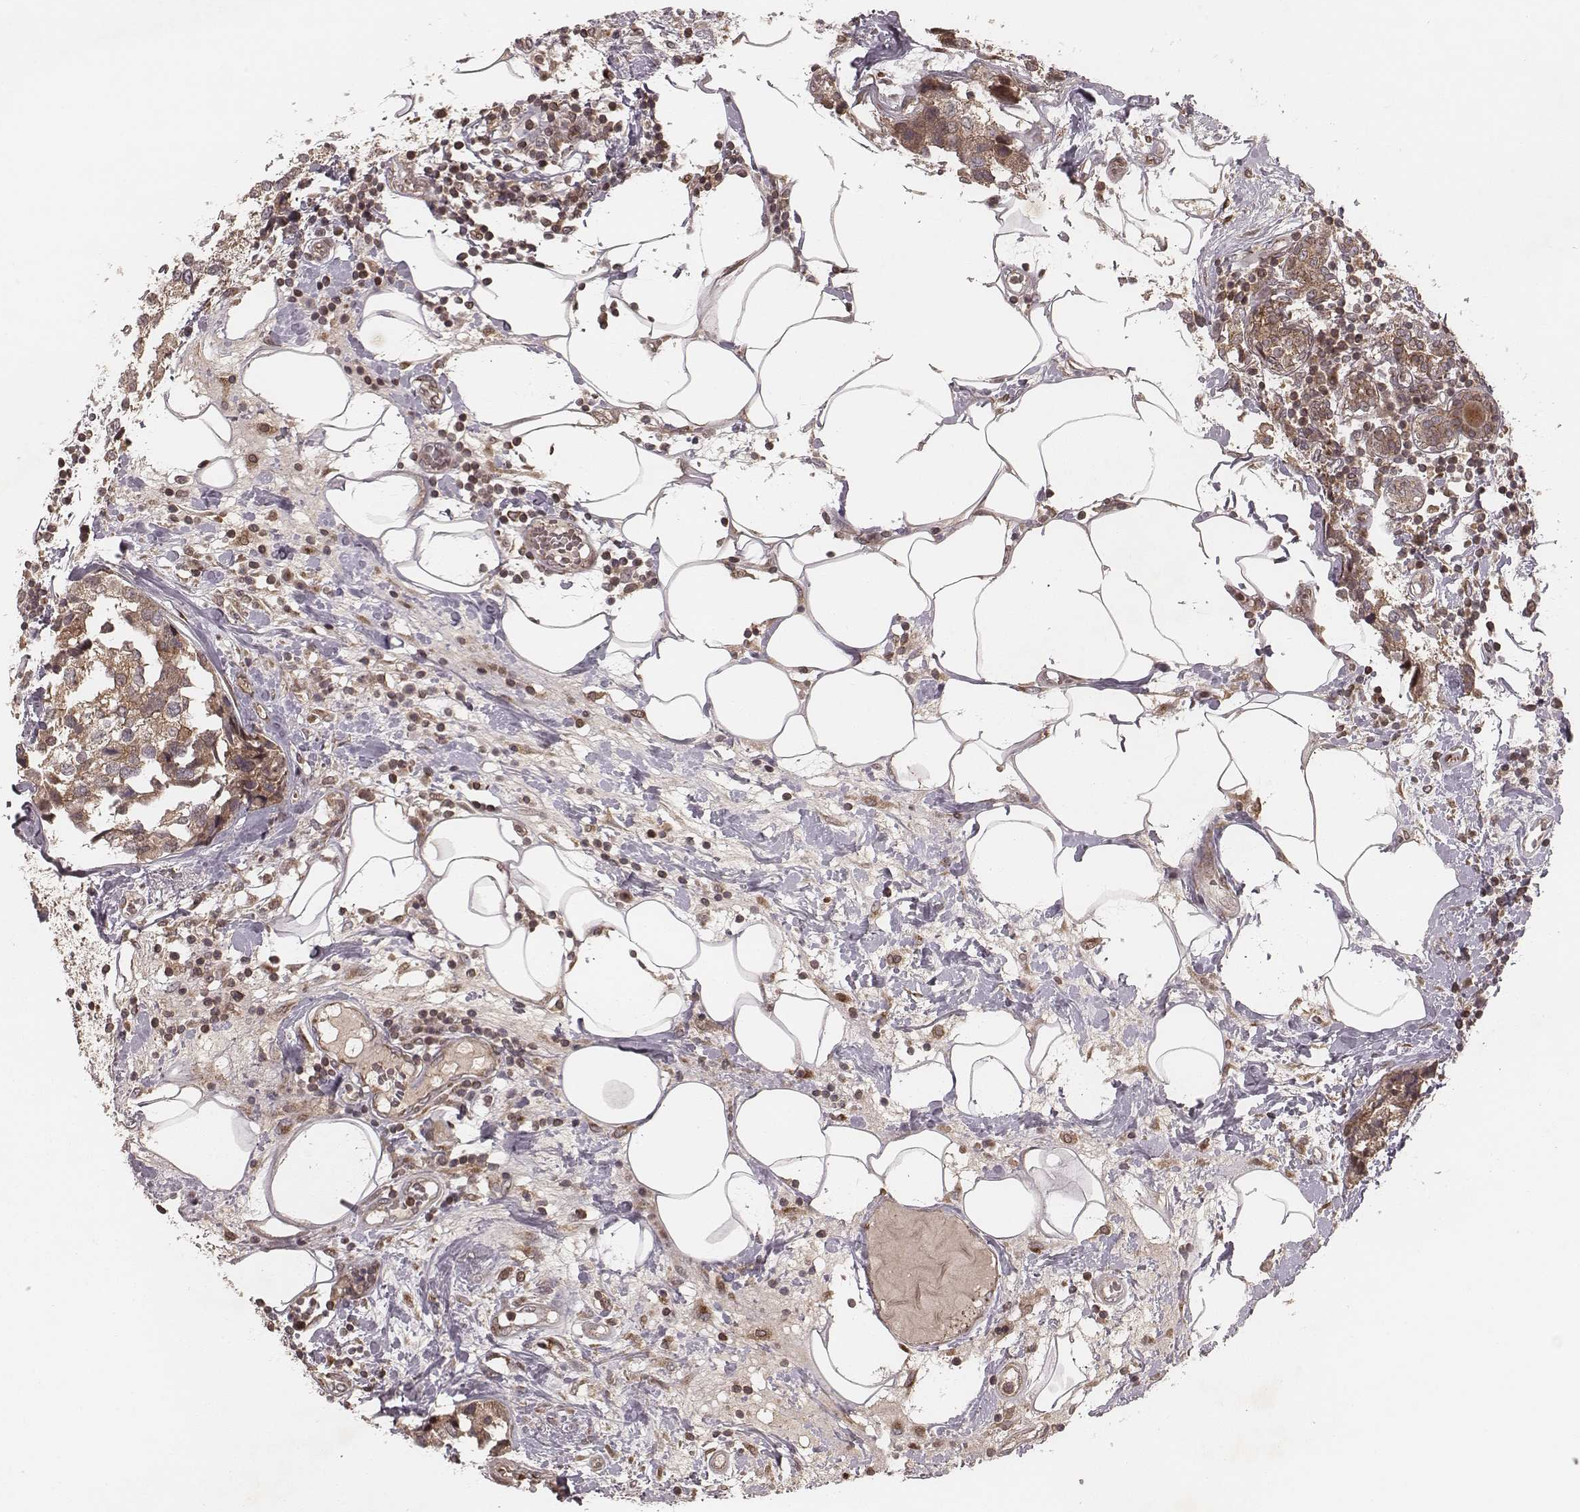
{"staining": {"intensity": "moderate", "quantity": ">75%", "location": "cytoplasmic/membranous"}, "tissue": "breast cancer", "cell_type": "Tumor cells", "image_type": "cancer", "snomed": [{"axis": "morphology", "description": "Lobular carcinoma"}, {"axis": "topography", "description": "Breast"}], "caption": "Immunohistochemistry (IHC) micrograph of human lobular carcinoma (breast) stained for a protein (brown), which displays medium levels of moderate cytoplasmic/membranous staining in about >75% of tumor cells.", "gene": "MYO19", "patient": {"sex": "female", "age": 59}}